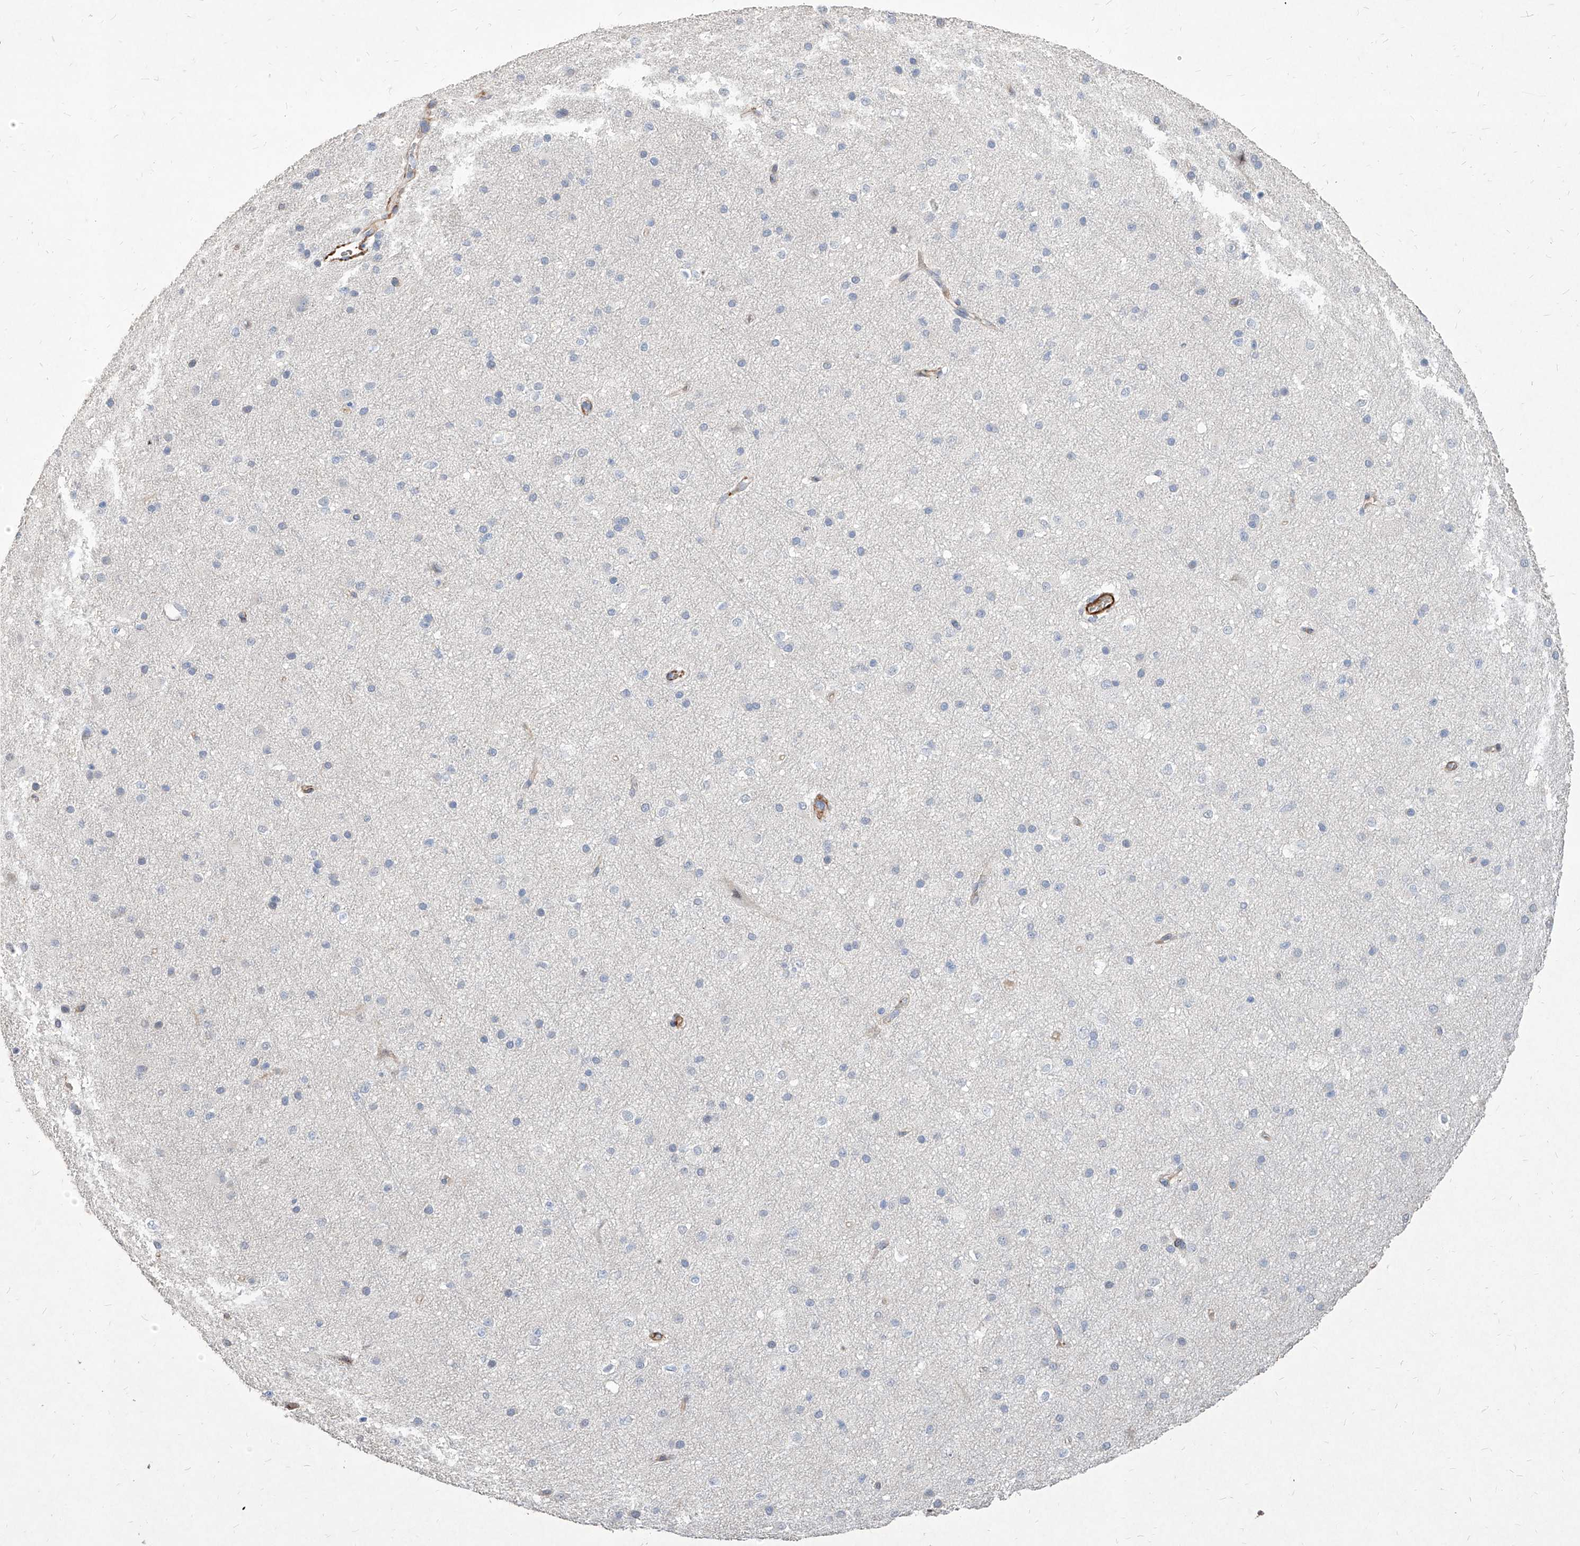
{"staining": {"intensity": "negative", "quantity": "none", "location": "none"}, "tissue": "cerebral cortex", "cell_type": "Endothelial cells", "image_type": "normal", "snomed": [{"axis": "morphology", "description": "Normal tissue, NOS"}, {"axis": "morphology", "description": "Developmental malformation"}, {"axis": "topography", "description": "Cerebral cortex"}], "caption": "An IHC image of unremarkable cerebral cortex is shown. There is no staining in endothelial cells of cerebral cortex. (DAB immunohistochemistry, high magnification).", "gene": "FAM83B", "patient": {"sex": "female", "age": 30}}